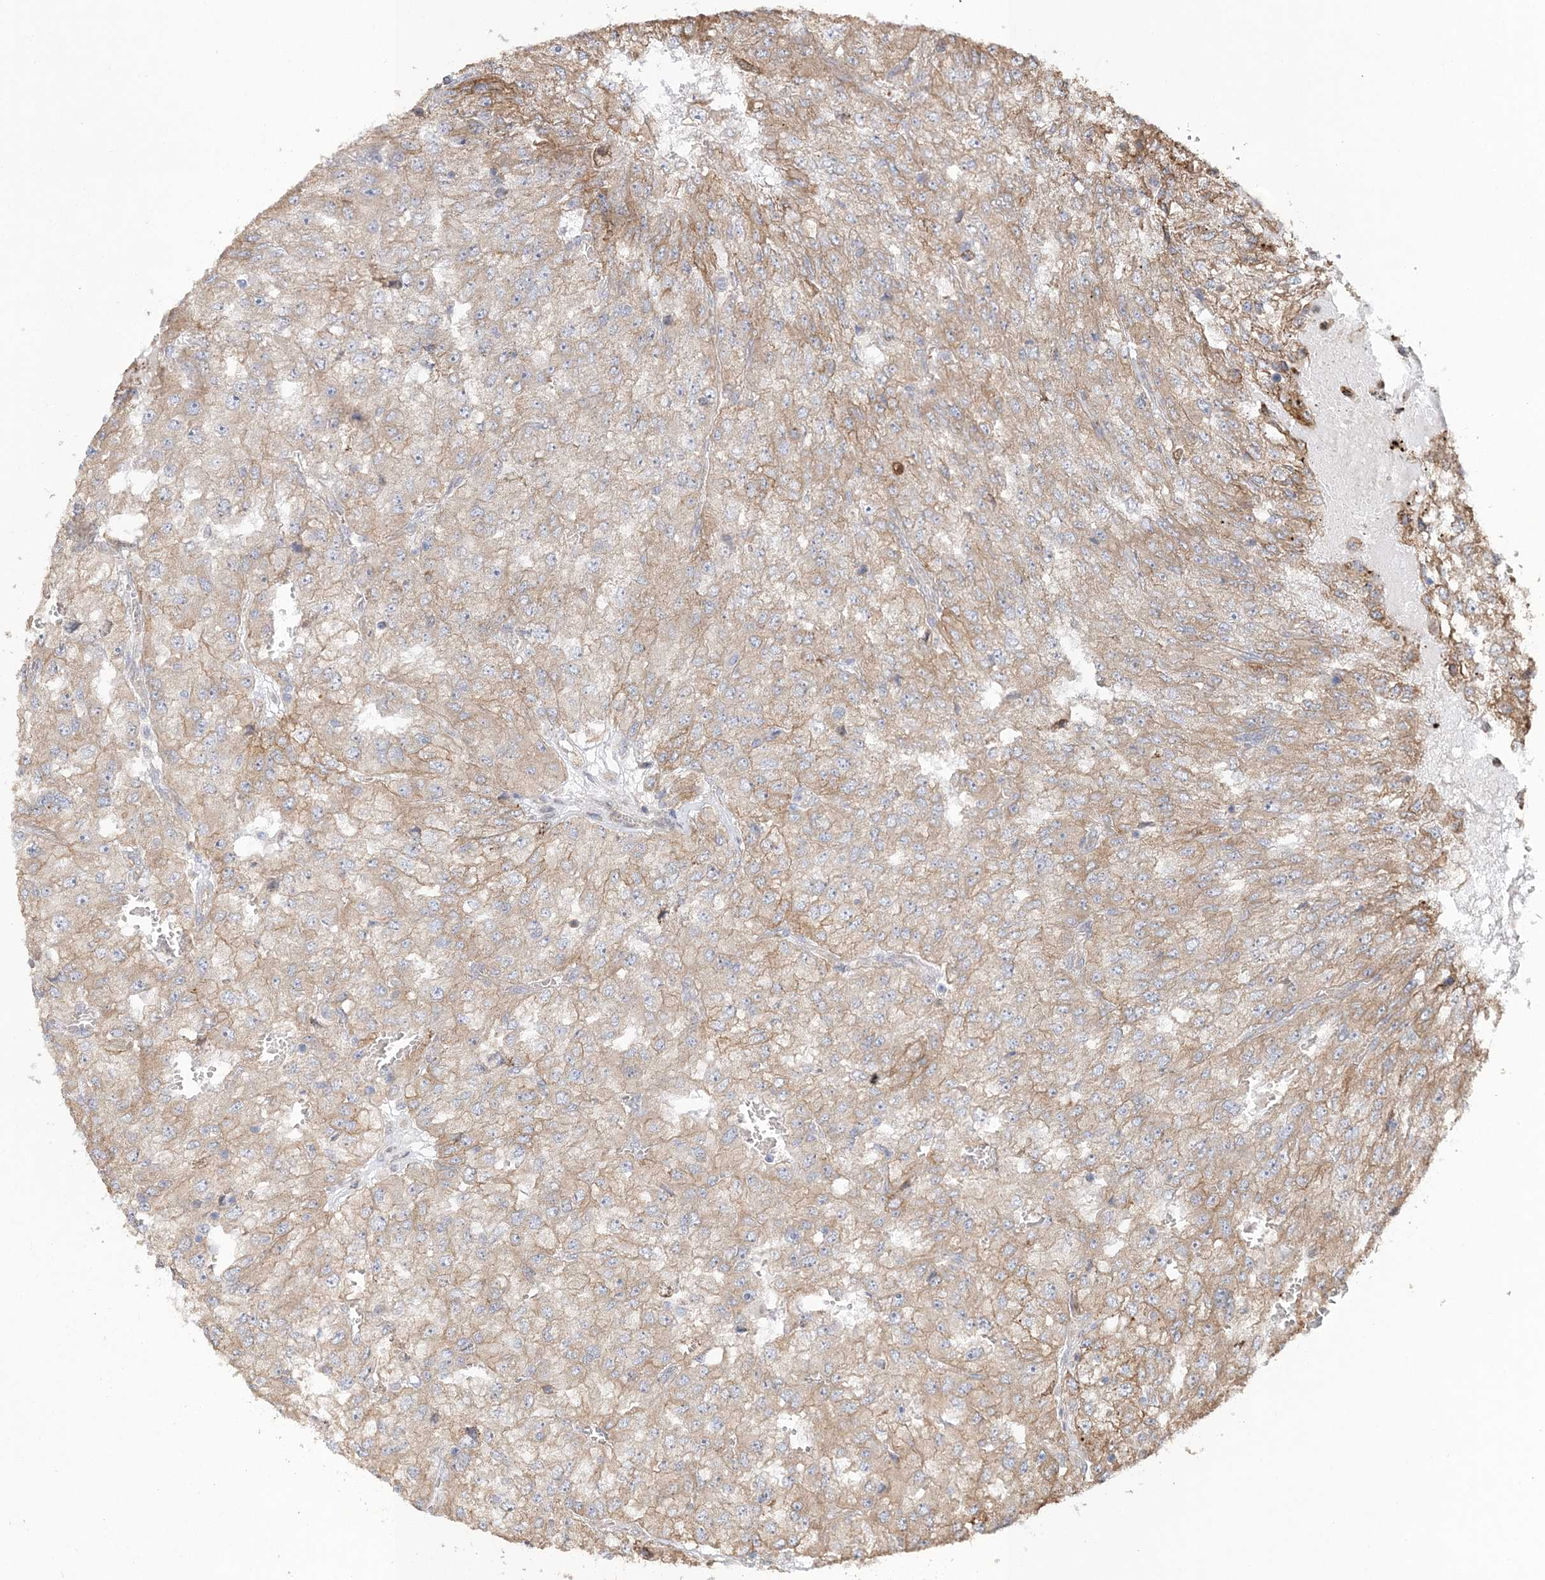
{"staining": {"intensity": "weak", "quantity": ">75%", "location": "cytoplasmic/membranous"}, "tissue": "renal cancer", "cell_type": "Tumor cells", "image_type": "cancer", "snomed": [{"axis": "morphology", "description": "Adenocarcinoma, NOS"}, {"axis": "topography", "description": "Kidney"}], "caption": "Protein expression analysis of human renal cancer reveals weak cytoplasmic/membranous positivity in approximately >75% of tumor cells. Nuclei are stained in blue.", "gene": "ZFYVE16", "patient": {"sex": "female", "age": 54}}